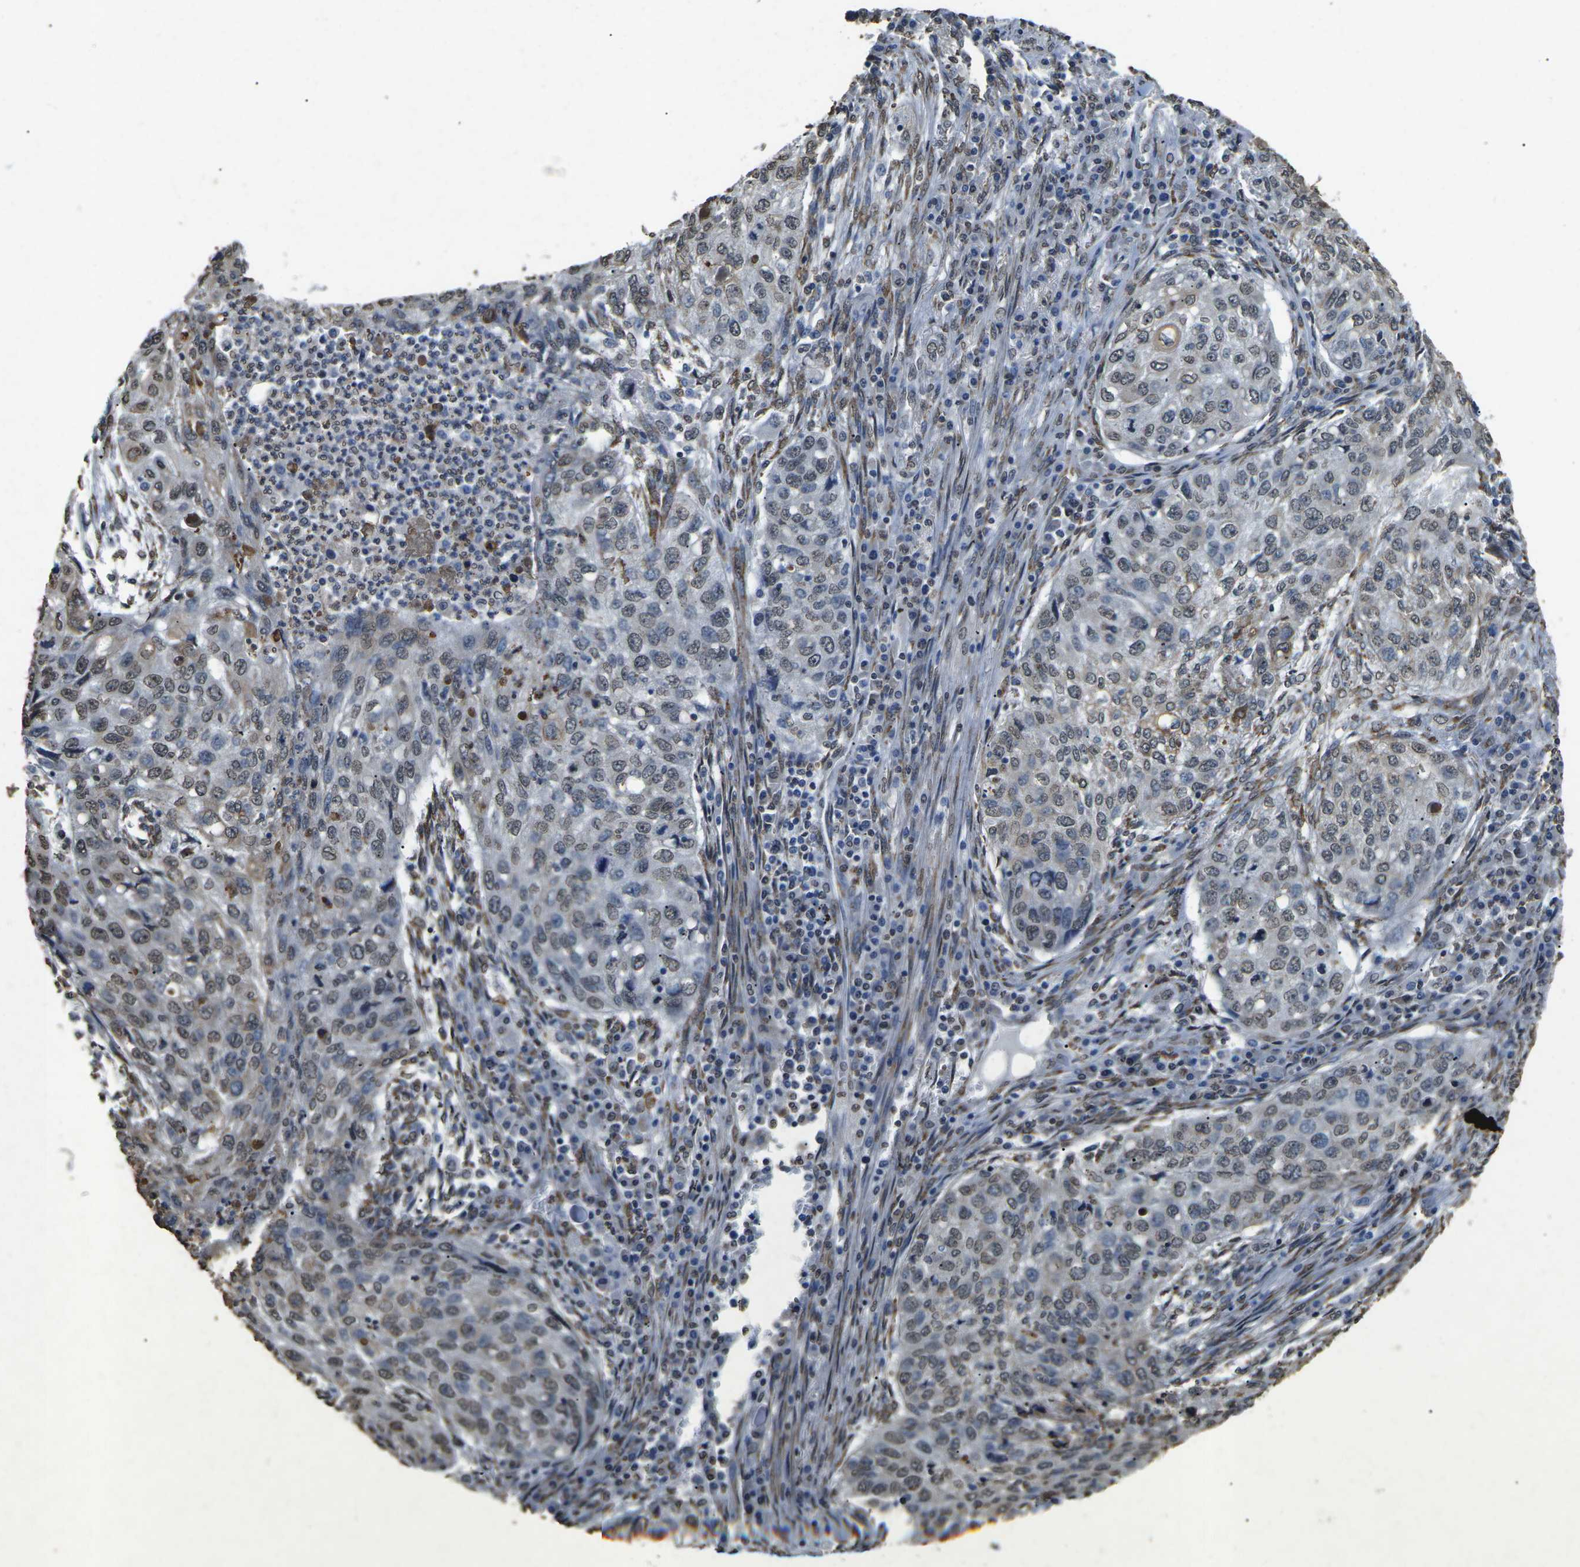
{"staining": {"intensity": "weak", "quantity": "25%-75%", "location": "nuclear"}, "tissue": "lung cancer", "cell_type": "Tumor cells", "image_type": "cancer", "snomed": [{"axis": "morphology", "description": "Squamous cell carcinoma, NOS"}, {"axis": "topography", "description": "Lung"}], "caption": "Immunohistochemistry (IHC) of human lung squamous cell carcinoma displays low levels of weak nuclear expression in approximately 25%-75% of tumor cells. The staining was performed using DAB (3,3'-diaminobenzidine) to visualize the protein expression in brown, while the nuclei were stained in blue with hematoxylin (Magnification: 20x).", "gene": "SCNN1B", "patient": {"sex": "female", "age": 63}}